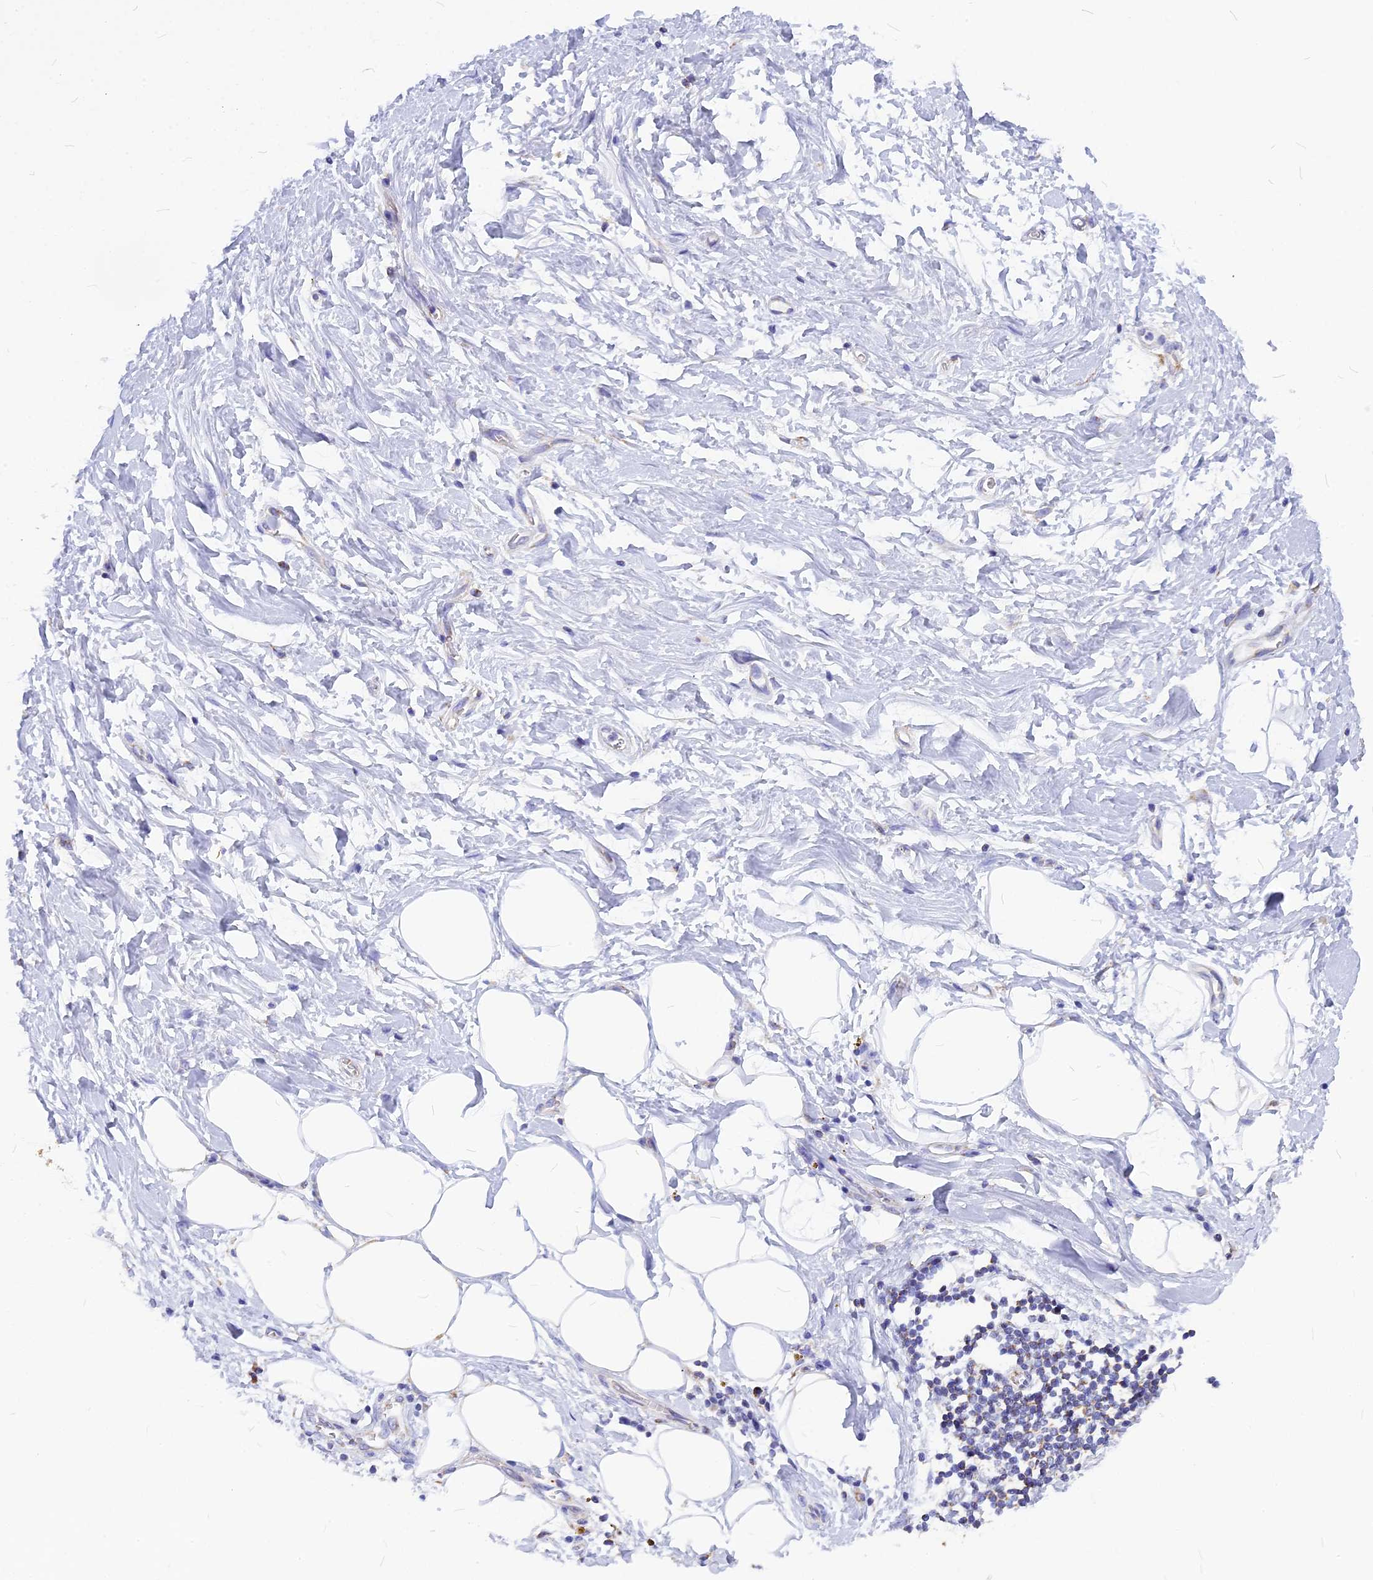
{"staining": {"intensity": "negative", "quantity": "none", "location": "none"}, "tissue": "adipose tissue", "cell_type": "Adipocytes", "image_type": "normal", "snomed": [{"axis": "morphology", "description": "Normal tissue, NOS"}, {"axis": "morphology", "description": "Adenocarcinoma, NOS"}, {"axis": "topography", "description": "Pancreas"}, {"axis": "topography", "description": "Peripheral nerve tissue"}], "caption": "Human adipose tissue stained for a protein using IHC demonstrates no positivity in adipocytes.", "gene": "VDAC2", "patient": {"sex": "male", "age": 59}}